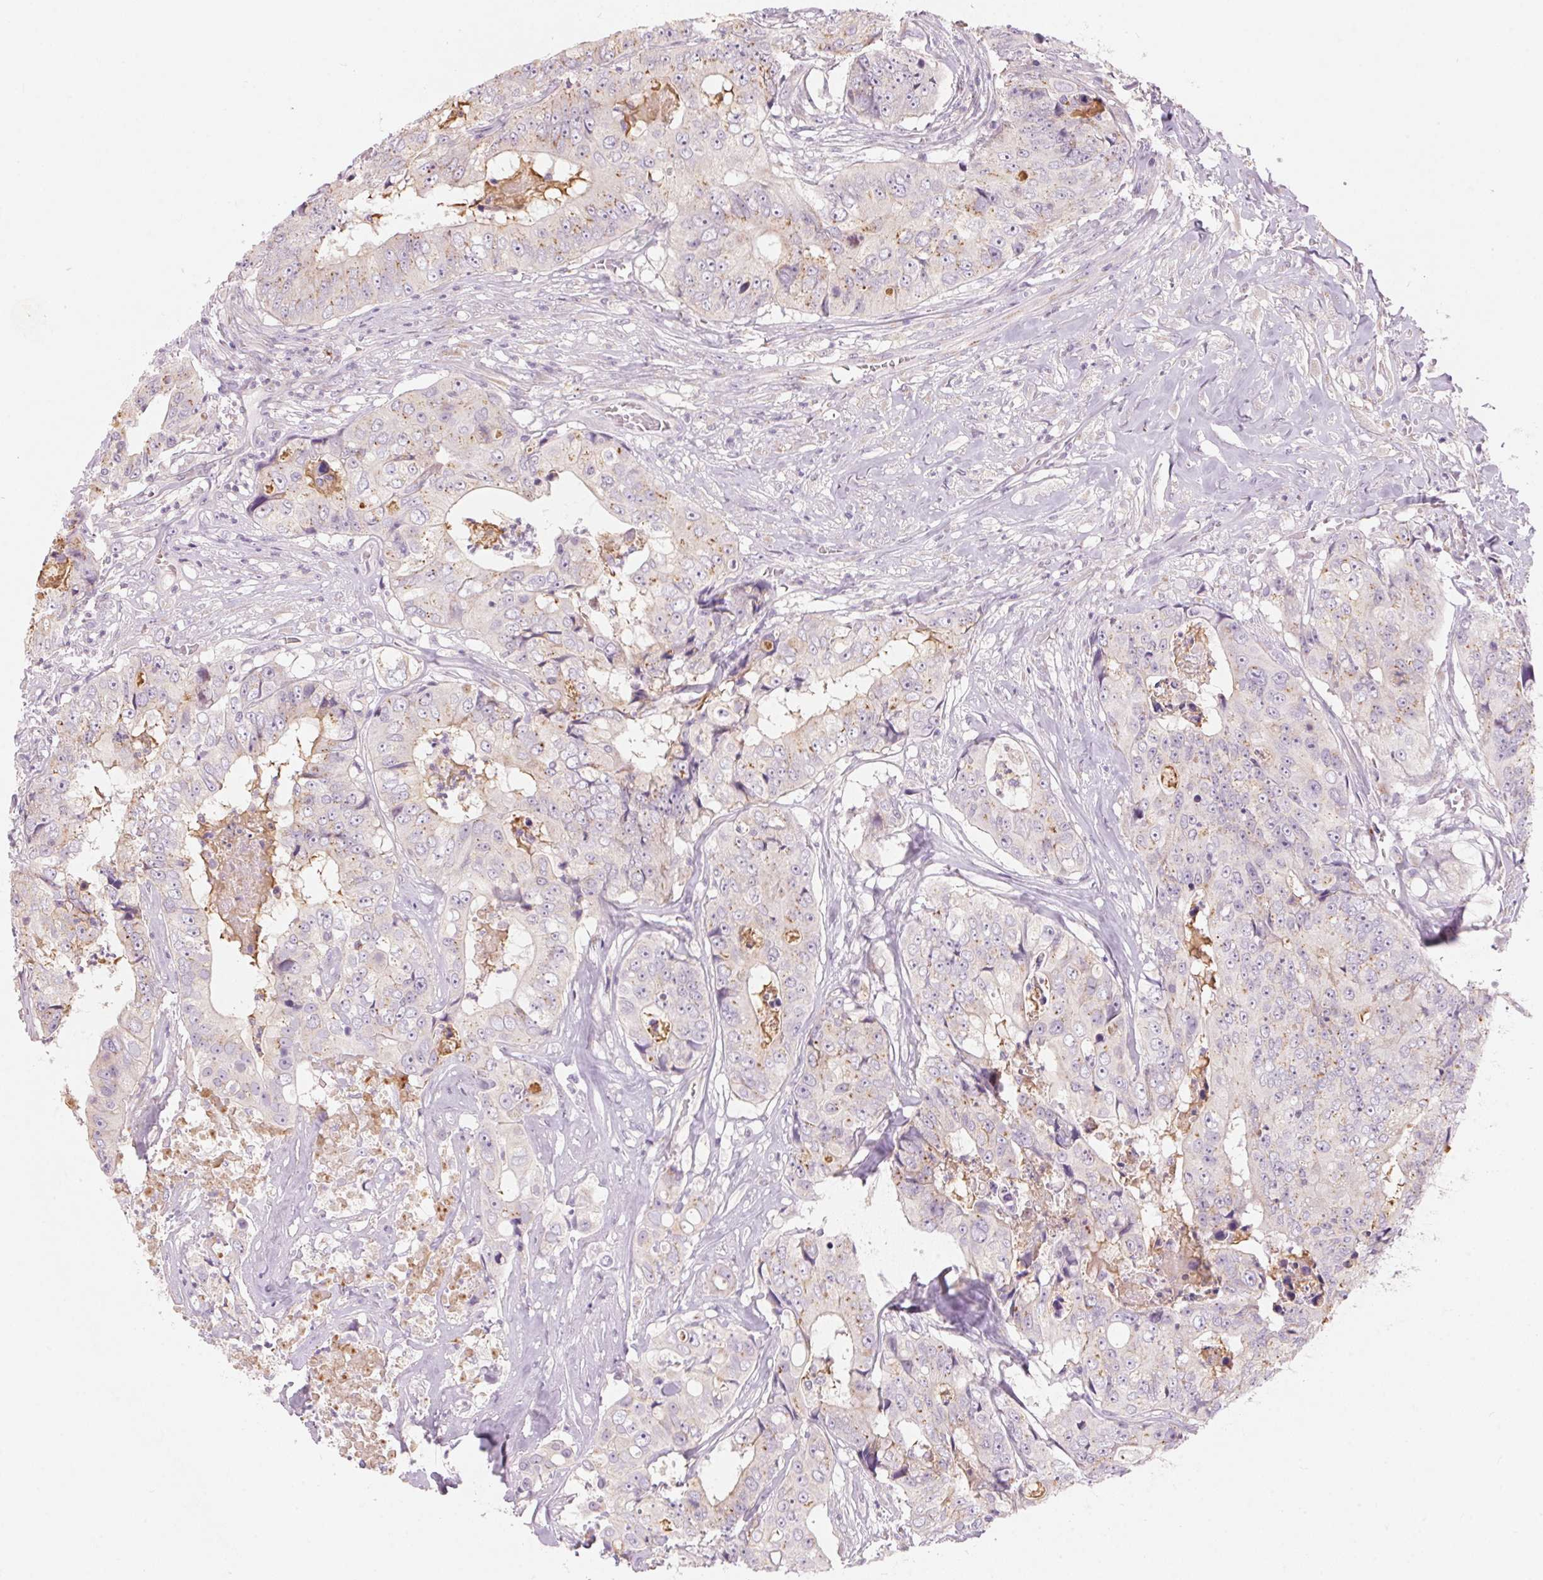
{"staining": {"intensity": "negative", "quantity": "none", "location": "none"}, "tissue": "colorectal cancer", "cell_type": "Tumor cells", "image_type": "cancer", "snomed": [{"axis": "morphology", "description": "Adenocarcinoma, NOS"}, {"axis": "topography", "description": "Rectum"}], "caption": "Tumor cells are negative for brown protein staining in colorectal cancer.", "gene": "DRAM2", "patient": {"sex": "female", "age": 62}}